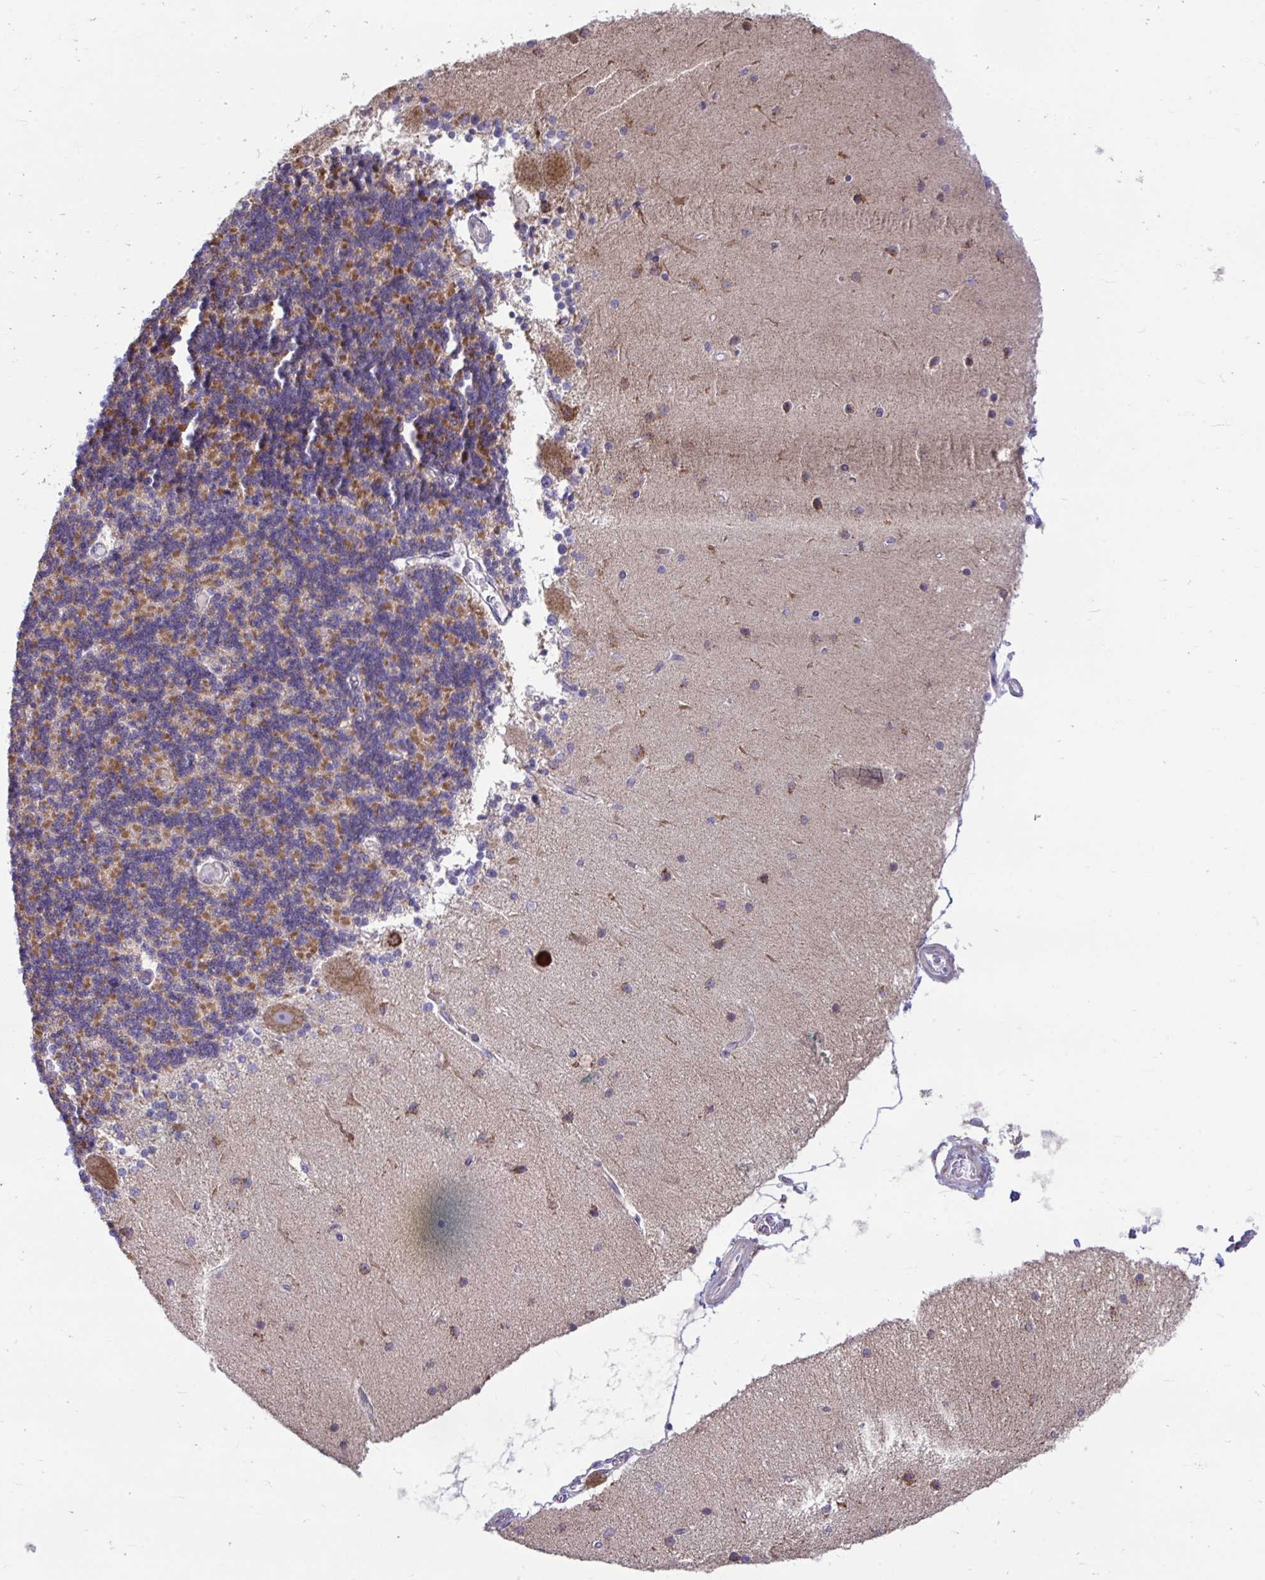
{"staining": {"intensity": "moderate", "quantity": "25%-75%", "location": "cytoplasmic/membranous"}, "tissue": "cerebellum", "cell_type": "Cells in granular layer", "image_type": "normal", "snomed": [{"axis": "morphology", "description": "Normal tissue, NOS"}, {"axis": "topography", "description": "Cerebellum"}], "caption": "Immunohistochemistry image of normal cerebellum stained for a protein (brown), which displays medium levels of moderate cytoplasmic/membranous staining in approximately 25%-75% of cells in granular layer.", "gene": "LINGO4", "patient": {"sex": "female", "age": 54}}